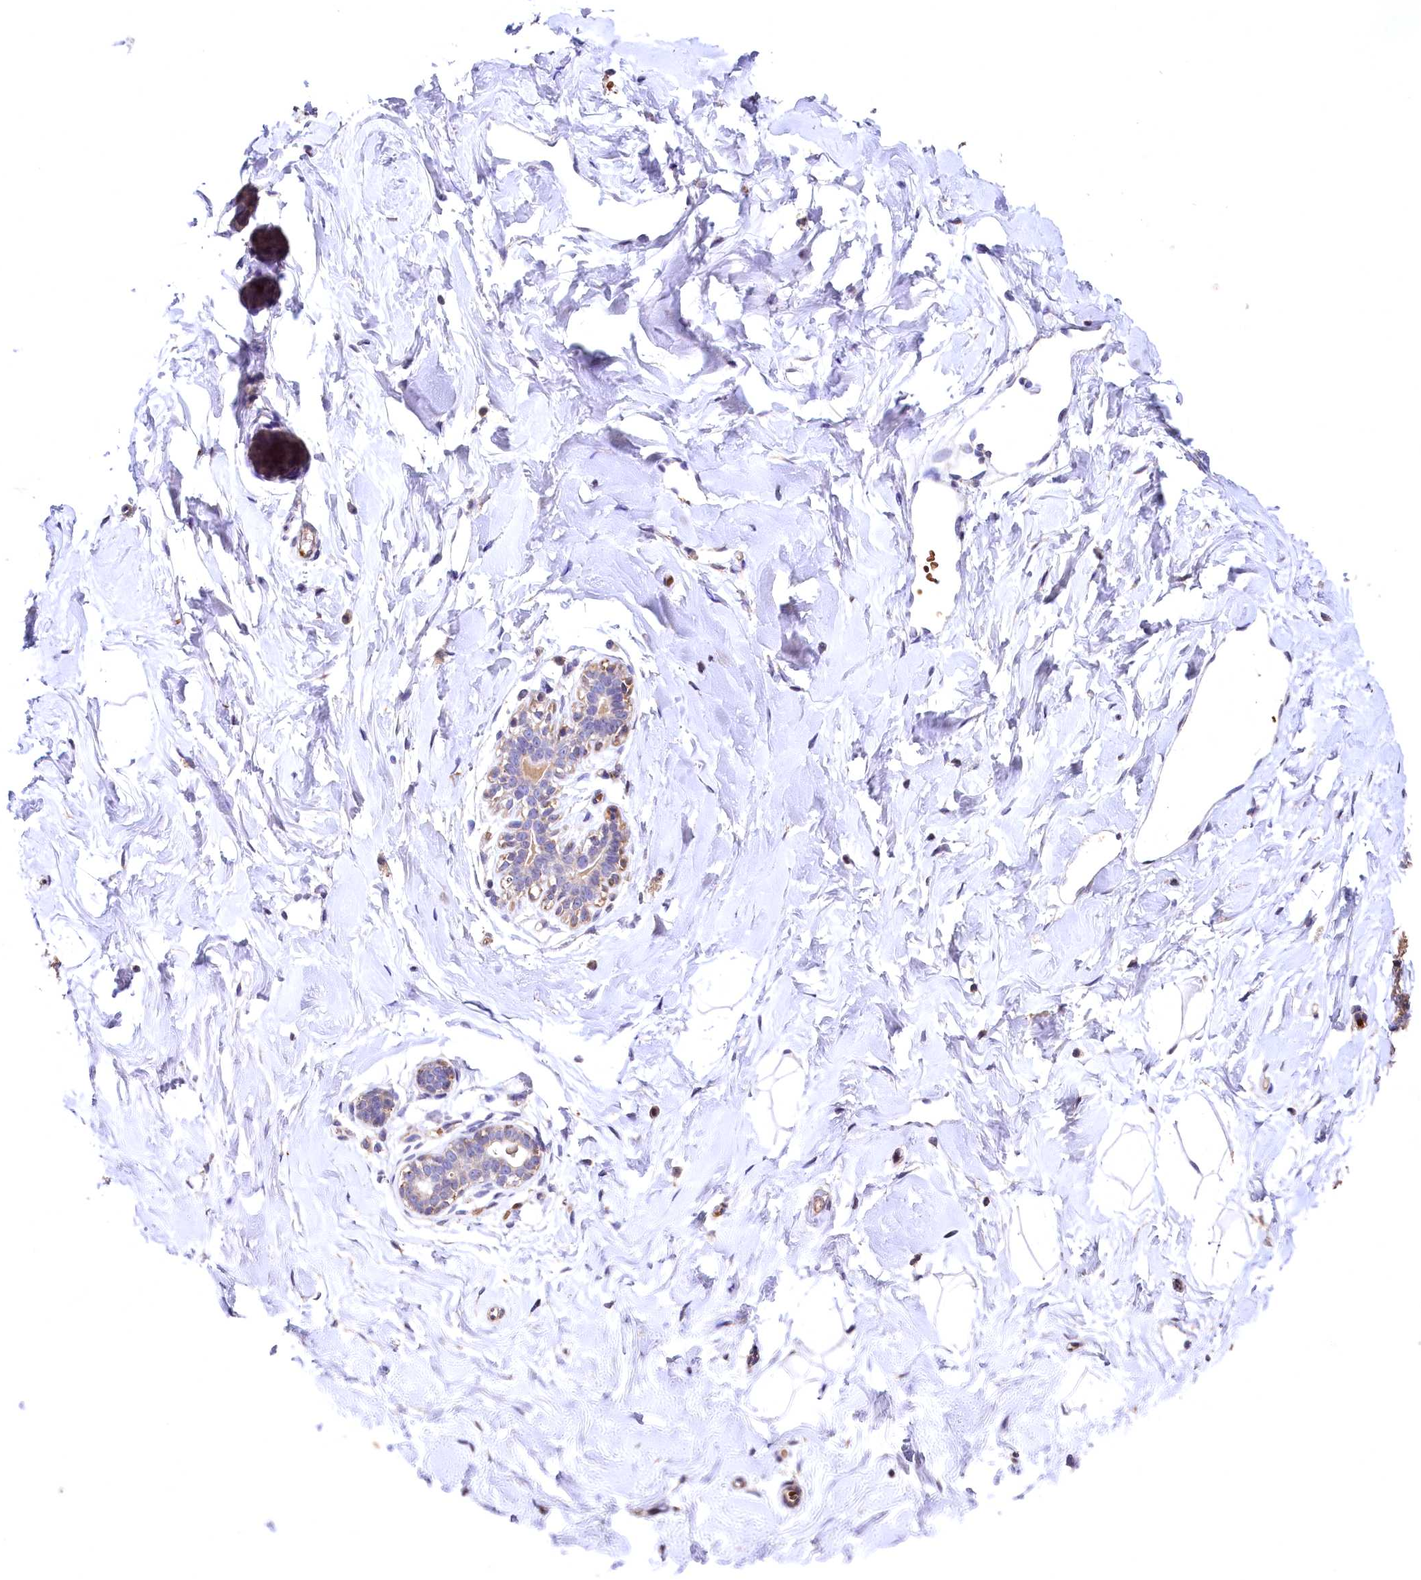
{"staining": {"intensity": "negative", "quantity": "none", "location": "none"}, "tissue": "breast", "cell_type": "Adipocytes", "image_type": "normal", "snomed": [{"axis": "morphology", "description": "Normal tissue, NOS"}, {"axis": "morphology", "description": "Adenoma, NOS"}, {"axis": "topography", "description": "Breast"}], "caption": "This is an IHC image of unremarkable breast. There is no expression in adipocytes.", "gene": "SPTA1", "patient": {"sex": "female", "age": 23}}